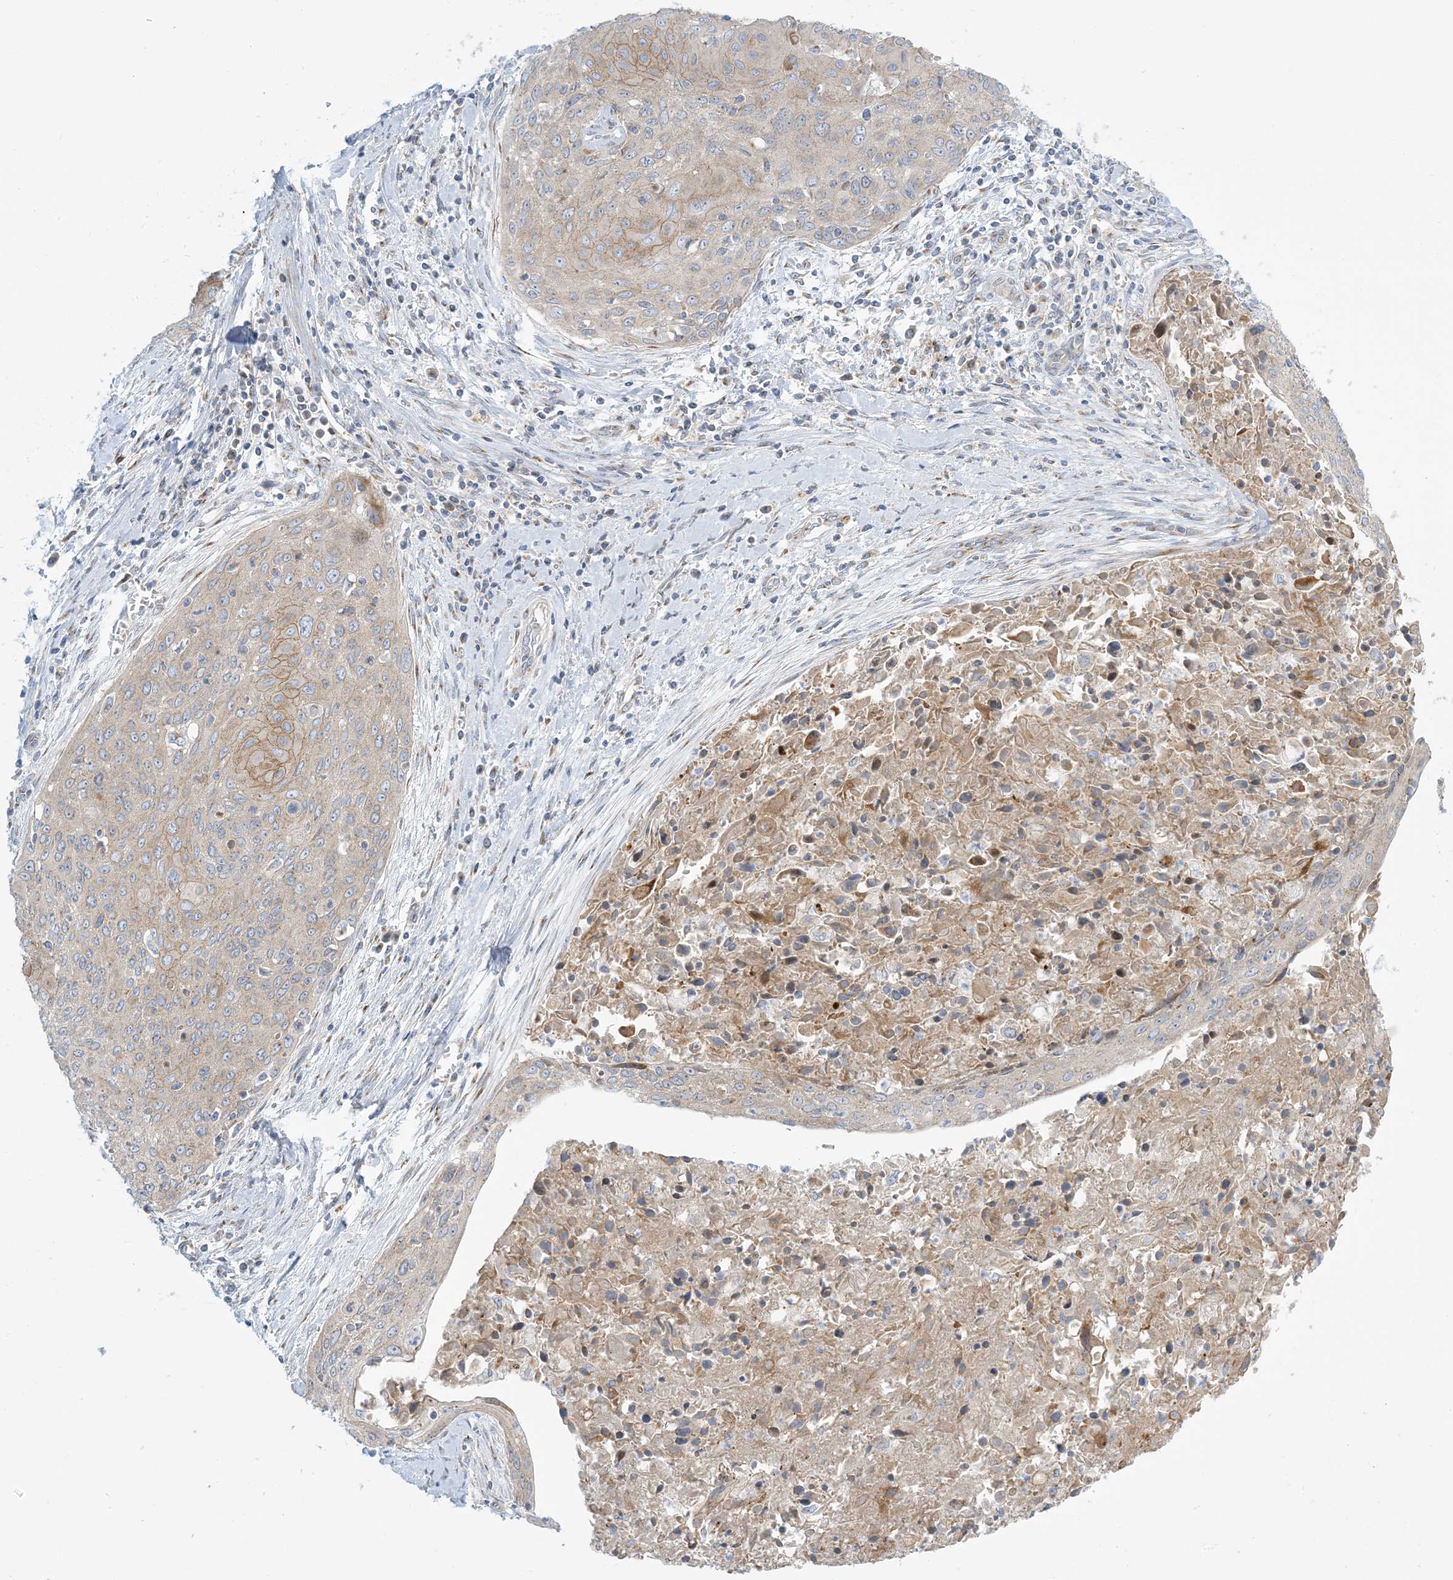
{"staining": {"intensity": "weak", "quantity": "25%-75%", "location": "cytoplasmic/membranous"}, "tissue": "cervical cancer", "cell_type": "Tumor cells", "image_type": "cancer", "snomed": [{"axis": "morphology", "description": "Squamous cell carcinoma, NOS"}, {"axis": "topography", "description": "Cervix"}], "caption": "Immunohistochemical staining of cervical squamous cell carcinoma reveals weak cytoplasmic/membranous protein staining in about 25%-75% of tumor cells.", "gene": "AFTPH", "patient": {"sex": "female", "age": 55}}